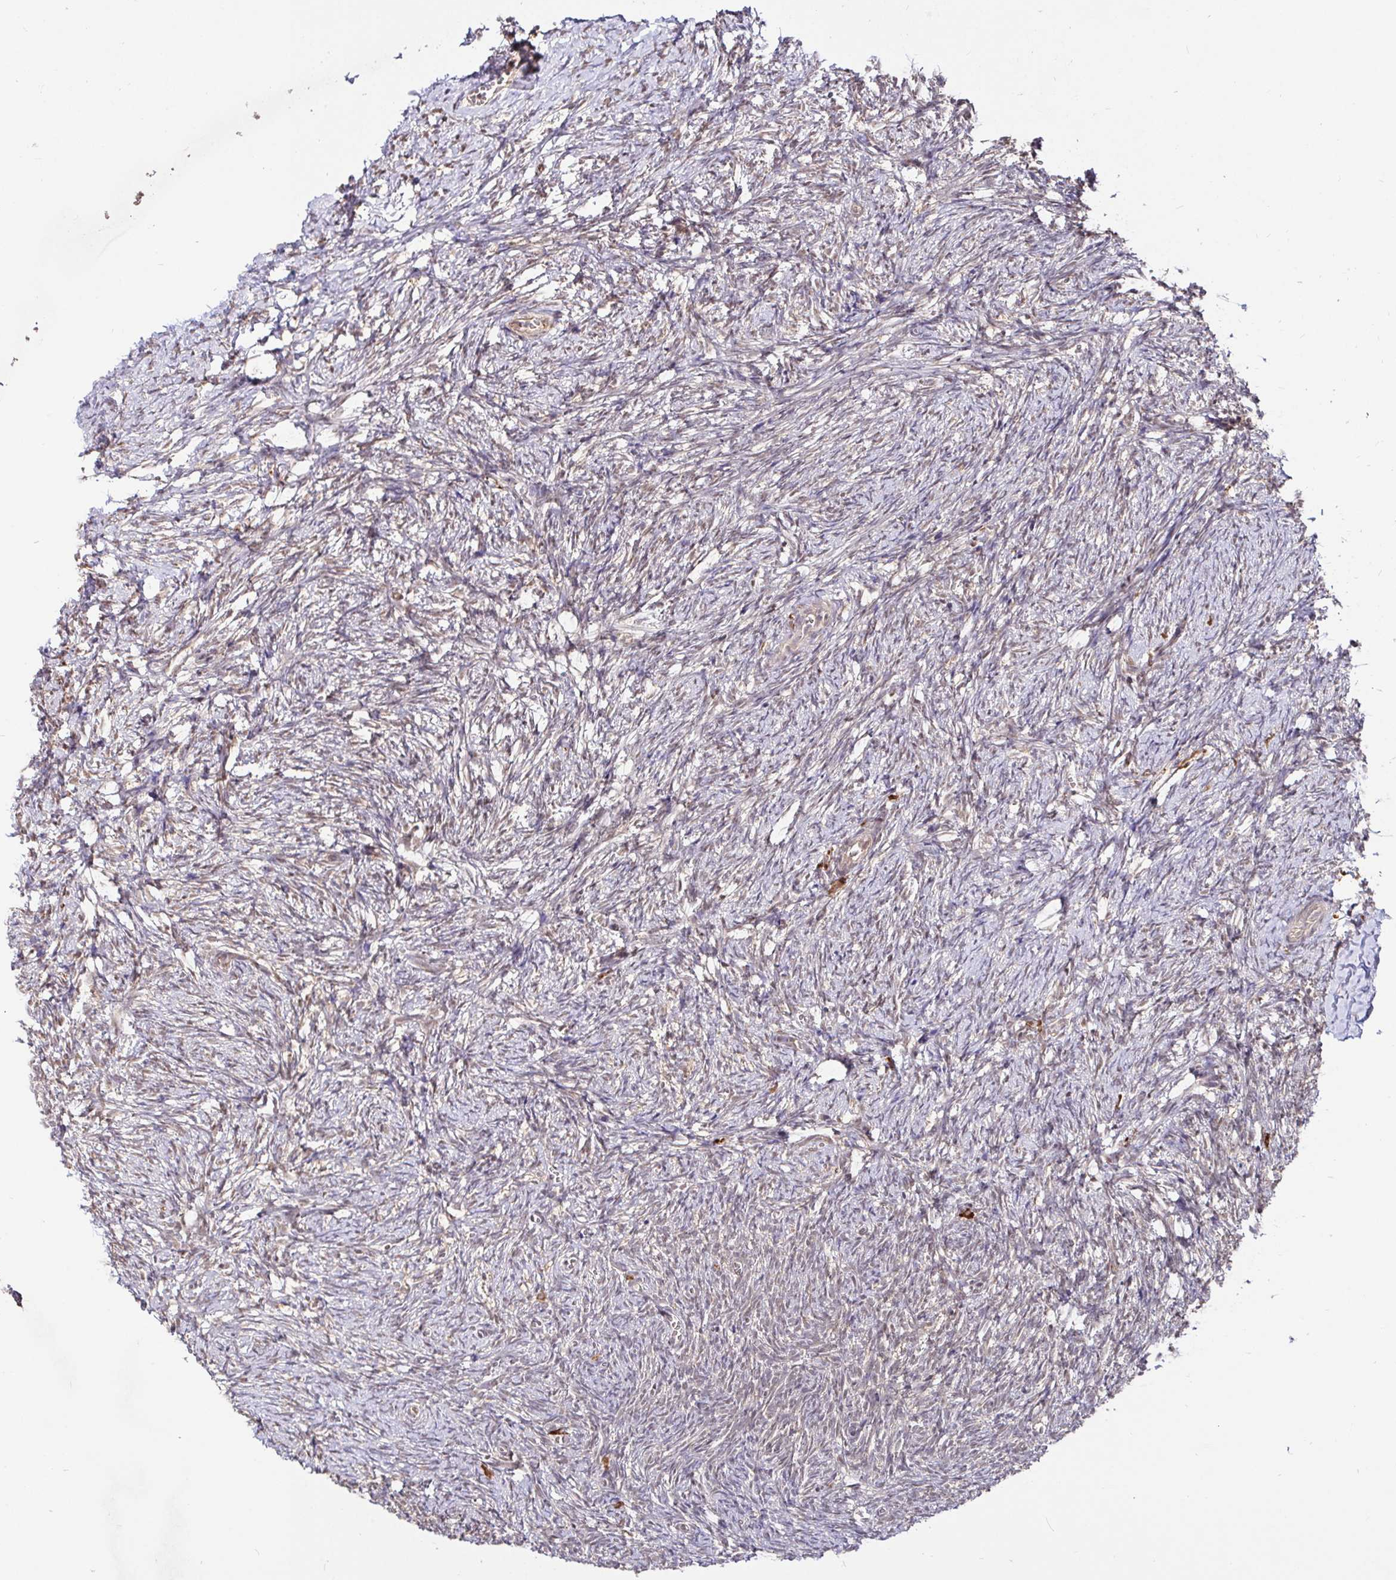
{"staining": {"intensity": "moderate", "quantity": ">75%", "location": "cytoplasmic/membranous,nuclear"}, "tissue": "ovary", "cell_type": "Follicle cells", "image_type": "normal", "snomed": [{"axis": "morphology", "description": "Normal tissue, NOS"}, {"axis": "topography", "description": "Ovary"}], "caption": "Immunohistochemistry (IHC) histopathology image of unremarkable ovary stained for a protein (brown), which exhibits medium levels of moderate cytoplasmic/membranous,nuclear staining in approximately >75% of follicle cells.", "gene": "LMO4", "patient": {"sex": "female", "age": 41}}